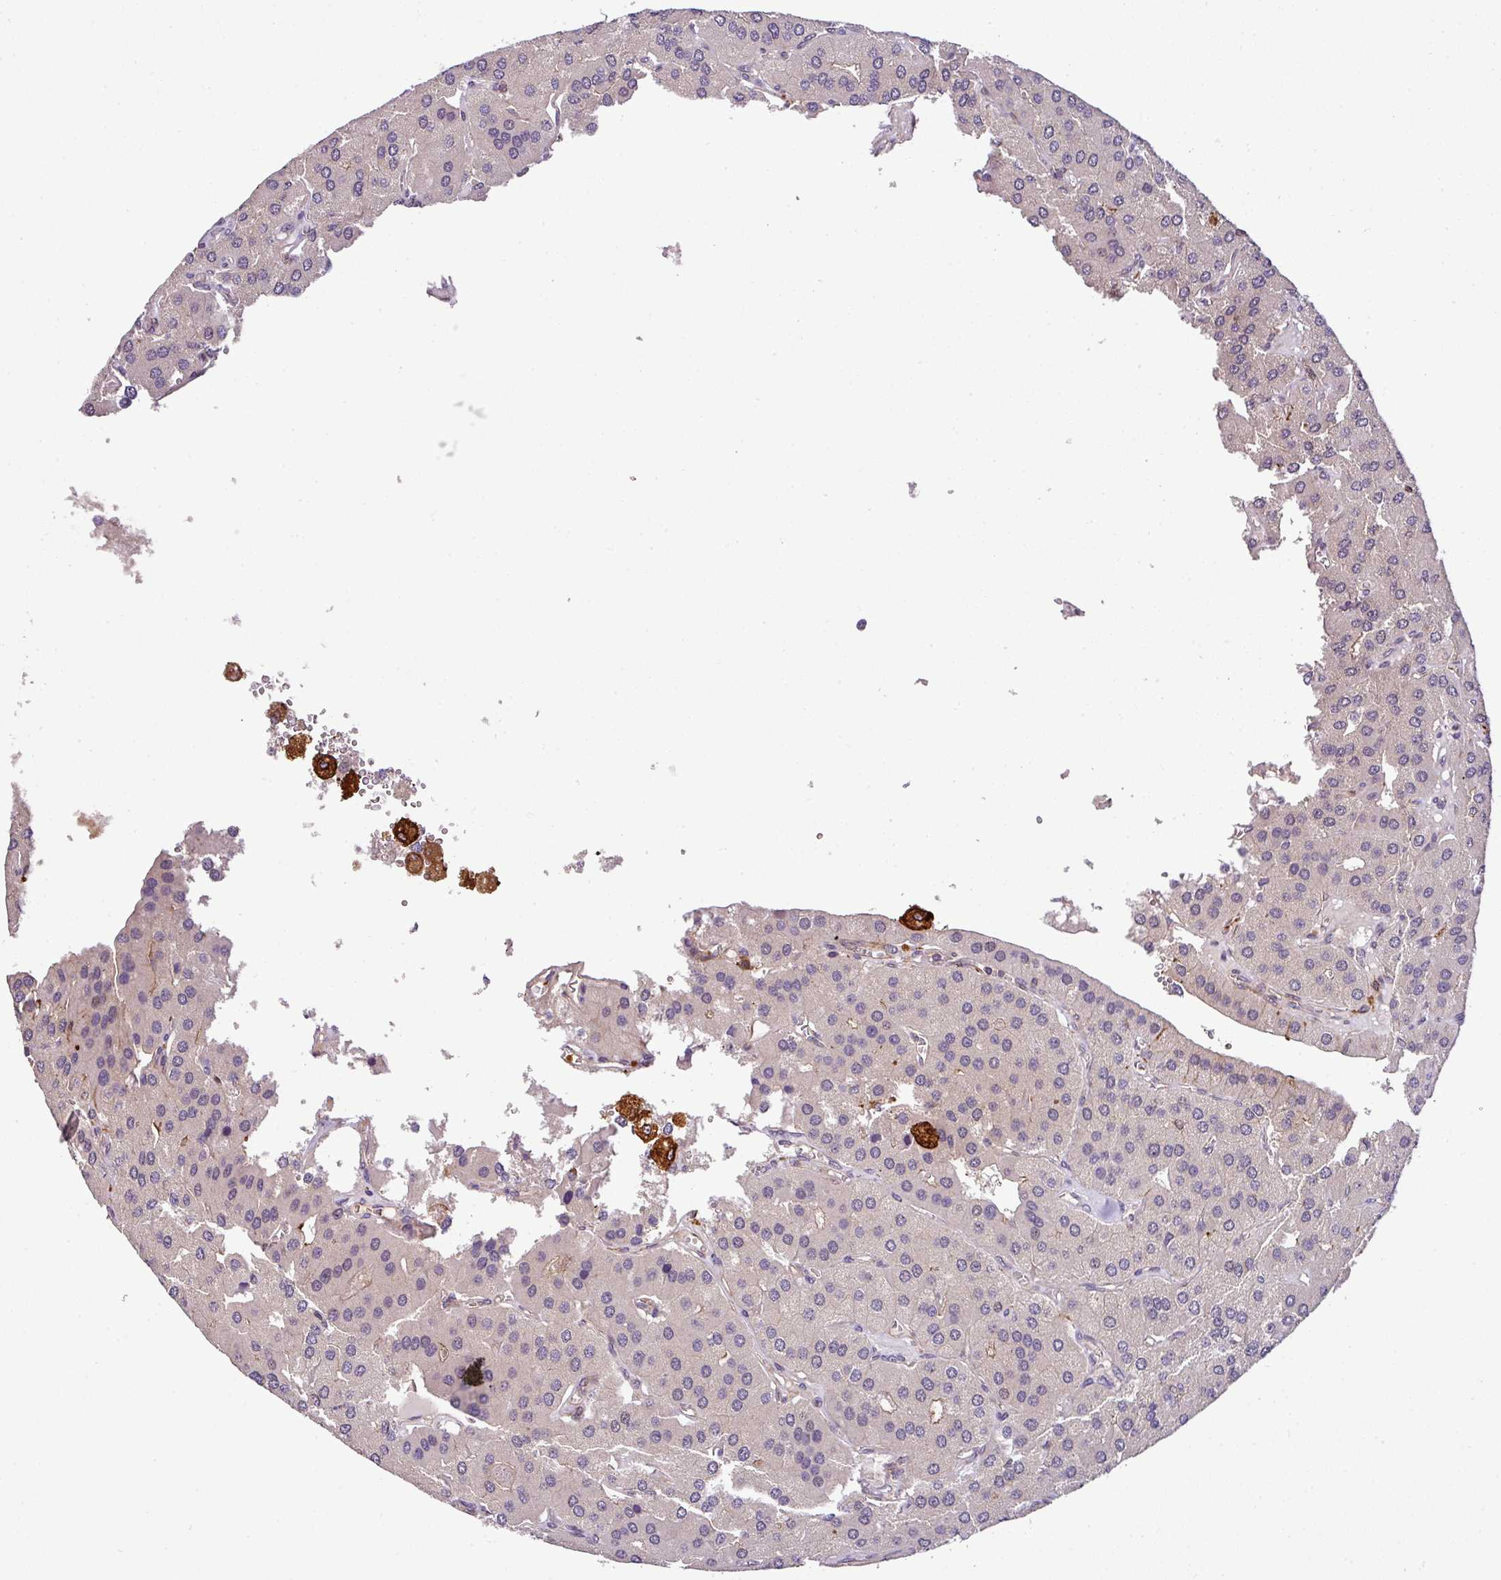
{"staining": {"intensity": "negative", "quantity": "none", "location": "none"}, "tissue": "parathyroid gland", "cell_type": "Glandular cells", "image_type": "normal", "snomed": [{"axis": "morphology", "description": "Normal tissue, NOS"}, {"axis": "morphology", "description": "Adenoma, NOS"}, {"axis": "topography", "description": "Parathyroid gland"}], "caption": "This is a image of IHC staining of unremarkable parathyroid gland, which shows no expression in glandular cells.", "gene": "CASS4", "patient": {"sex": "female", "age": 86}}